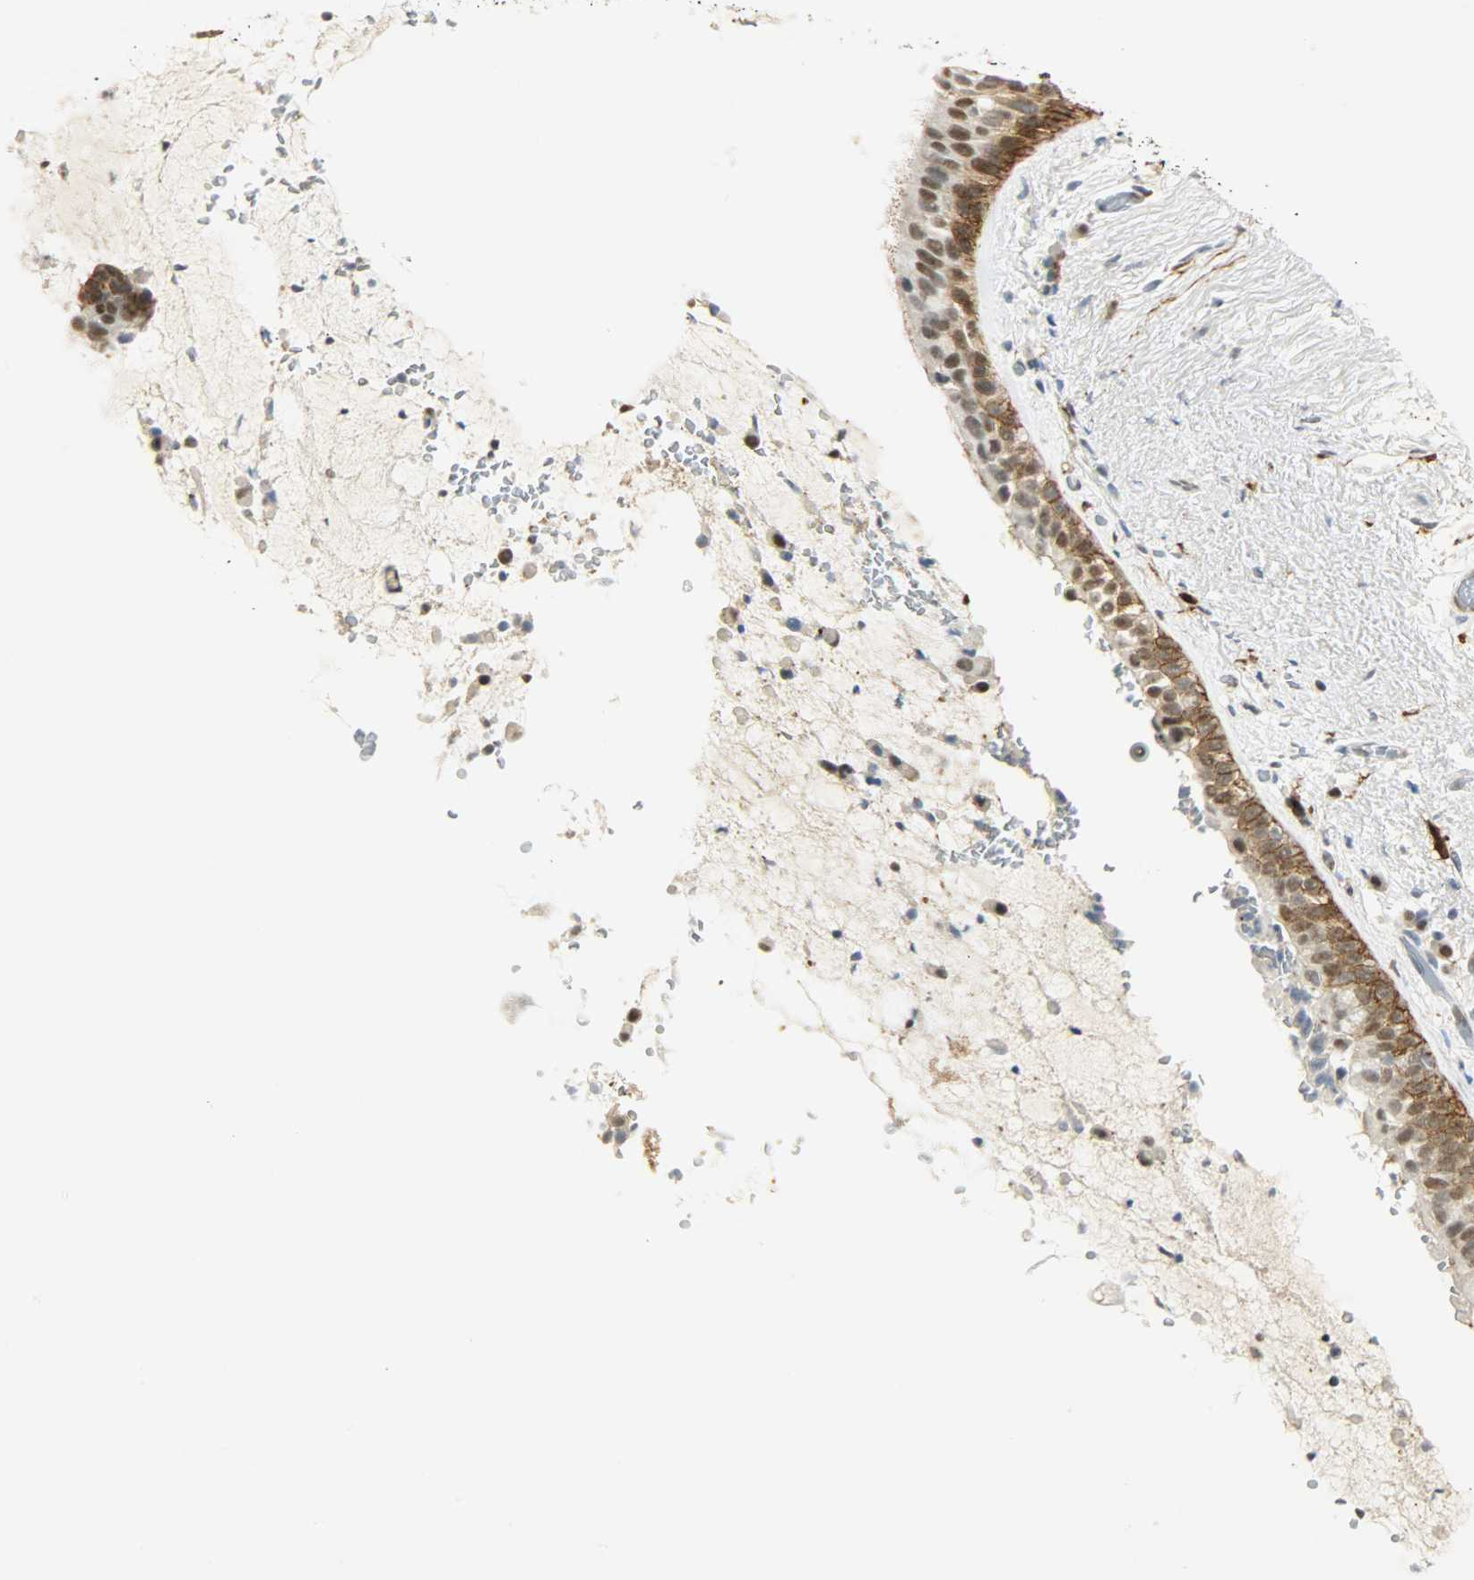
{"staining": {"intensity": "strong", "quantity": ">75%", "location": "cytoplasmic/membranous,nuclear"}, "tissue": "bronchus", "cell_type": "Respiratory epithelial cells", "image_type": "normal", "snomed": [{"axis": "morphology", "description": "Normal tissue, NOS"}, {"axis": "topography", "description": "Bronchus"}], "caption": "High-magnification brightfield microscopy of unremarkable bronchus stained with DAB (3,3'-diaminobenzidine) (brown) and counterstained with hematoxylin (blue). respiratory epithelial cells exhibit strong cytoplasmic/membranous,nuclear expression is seen in about>75% of cells. Immunohistochemistry (ihc) stains the protein in brown and the nuclei are stained blue.", "gene": "NGFR", "patient": {"sex": "female", "age": 54}}